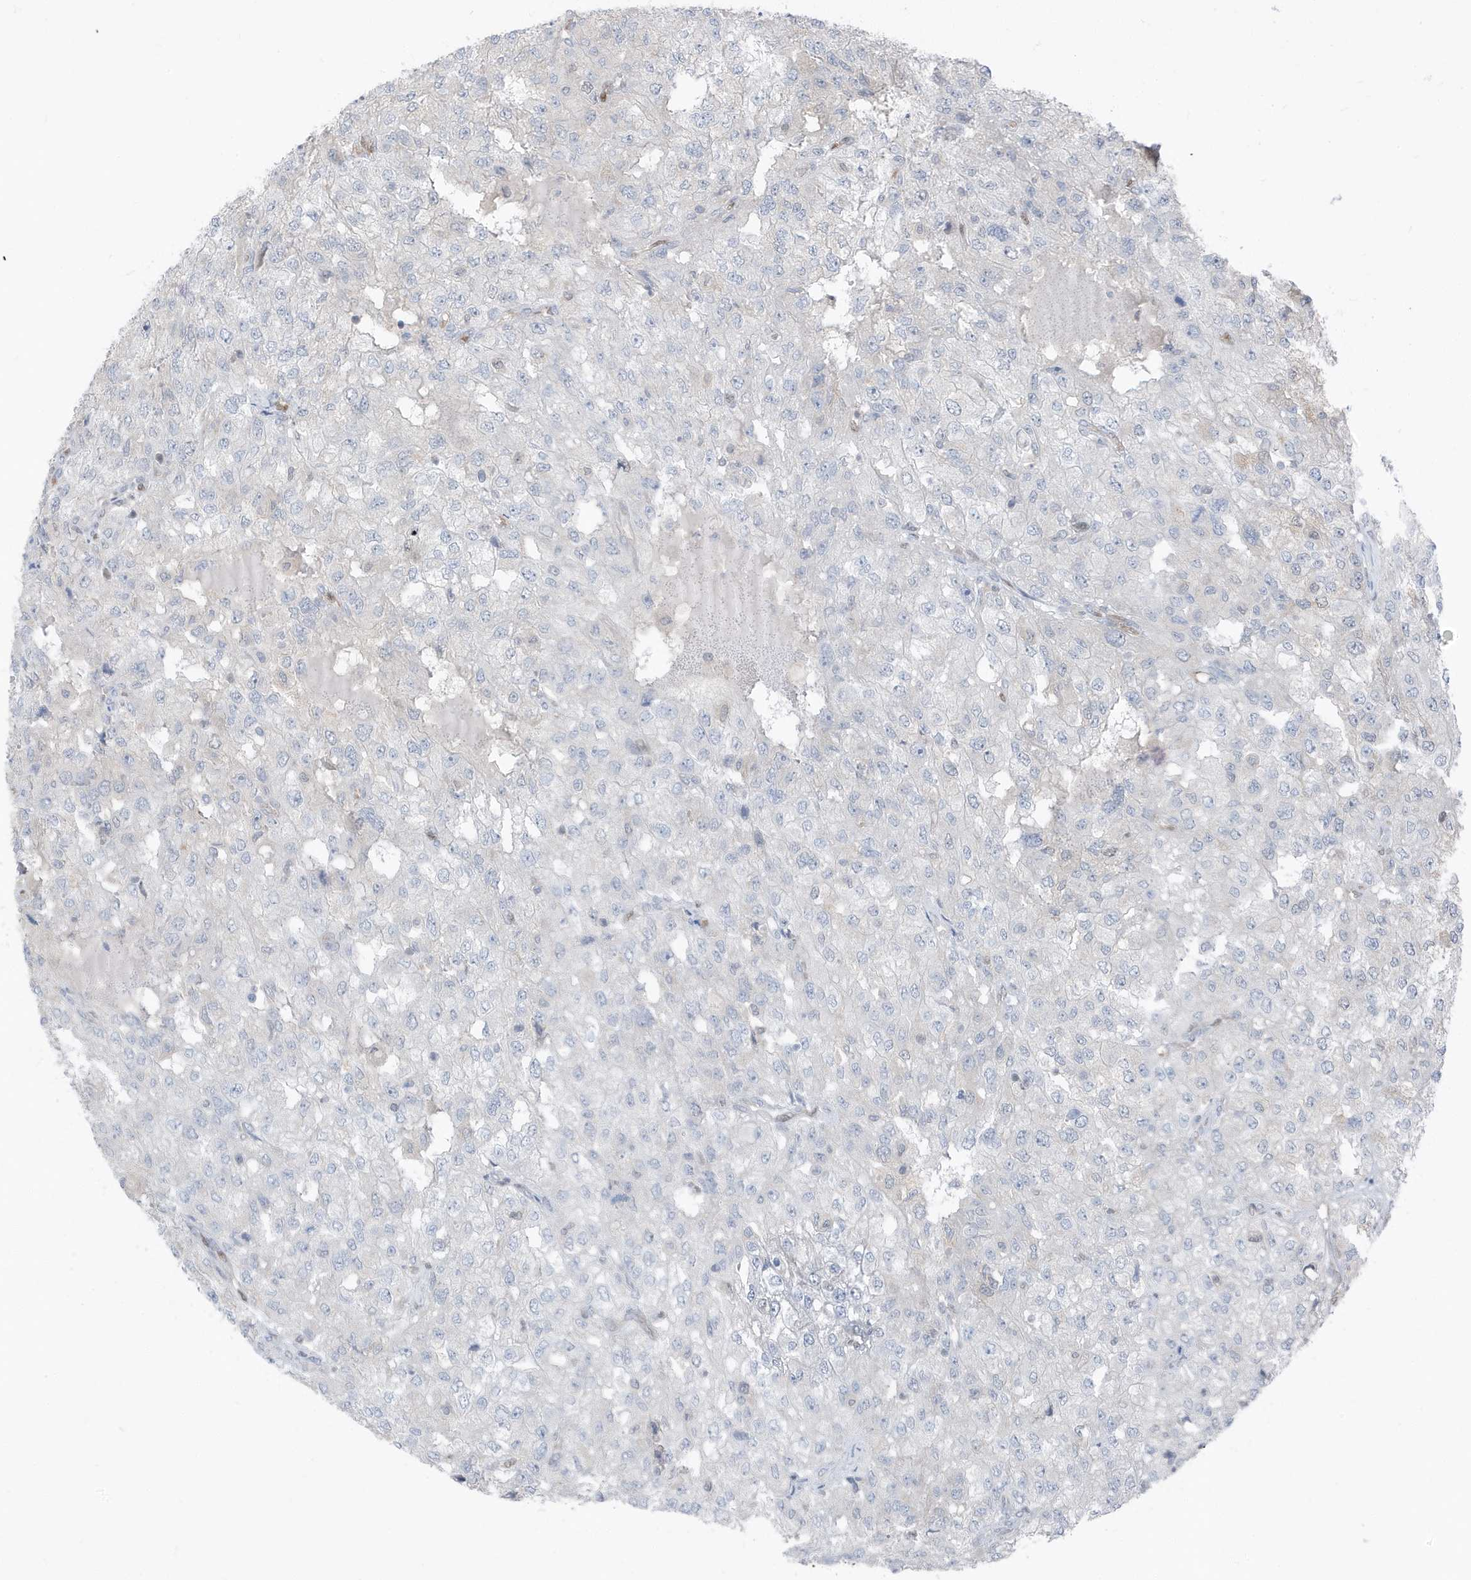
{"staining": {"intensity": "negative", "quantity": "none", "location": "none"}, "tissue": "renal cancer", "cell_type": "Tumor cells", "image_type": "cancer", "snomed": [{"axis": "morphology", "description": "Adenocarcinoma, NOS"}, {"axis": "topography", "description": "Kidney"}], "caption": "IHC of human adenocarcinoma (renal) displays no staining in tumor cells. (Brightfield microscopy of DAB (3,3'-diaminobenzidine) IHC at high magnification).", "gene": "NCOA7", "patient": {"sex": "female", "age": 54}}